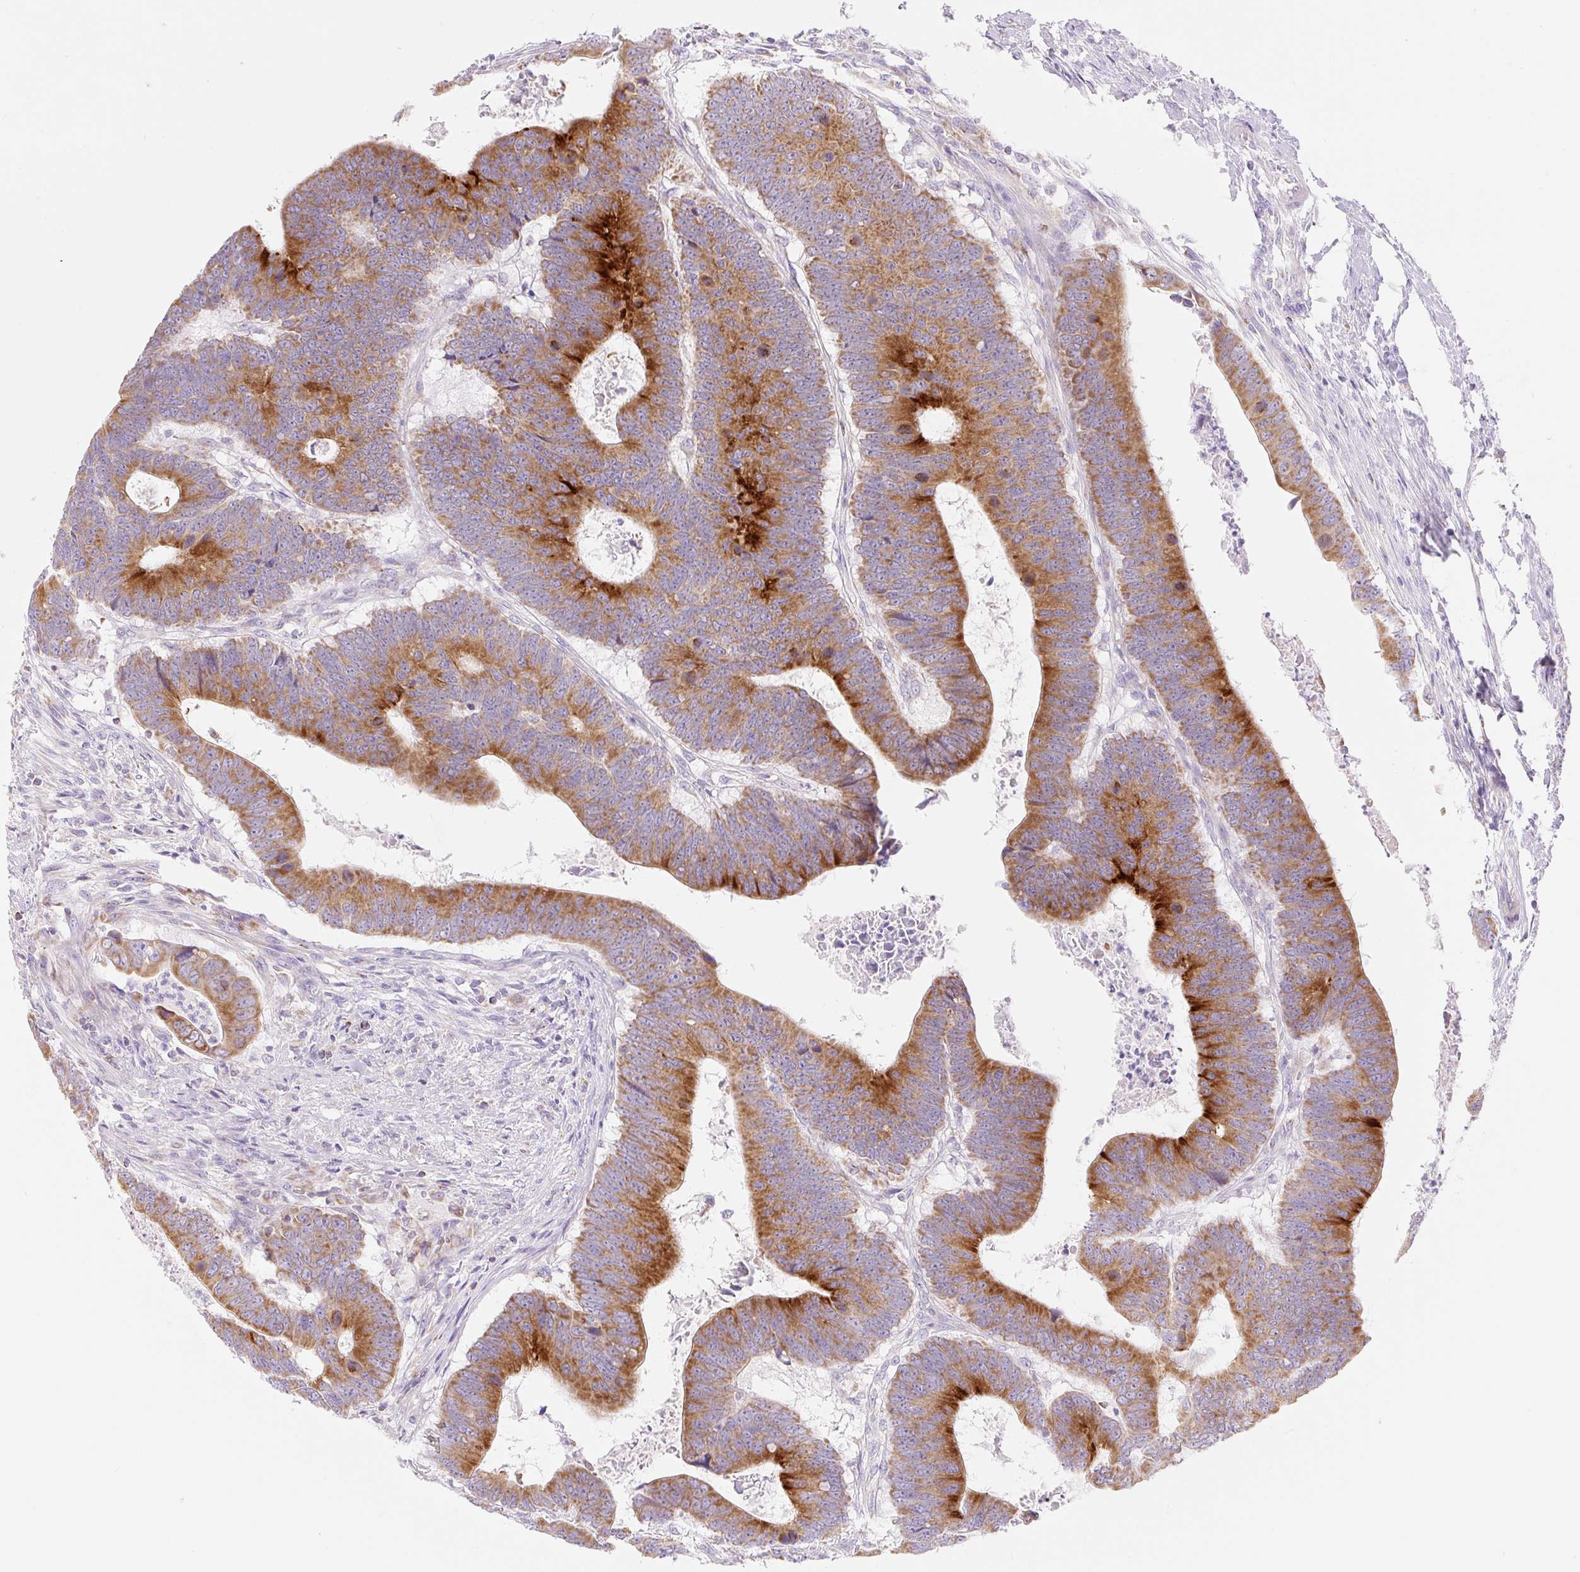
{"staining": {"intensity": "strong", "quantity": ">75%", "location": "cytoplasmic/membranous"}, "tissue": "colorectal cancer", "cell_type": "Tumor cells", "image_type": "cancer", "snomed": [{"axis": "morphology", "description": "Adenocarcinoma, NOS"}, {"axis": "topography", "description": "Colon"}], "caption": "This is a micrograph of IHC staining of adenocarcinoma (colorectal), which shows strong expression in the cytoplasmic/membranous of tumor cells.", "gene": "FOCAD", "patient": {"sex": "male", "age": 62}}